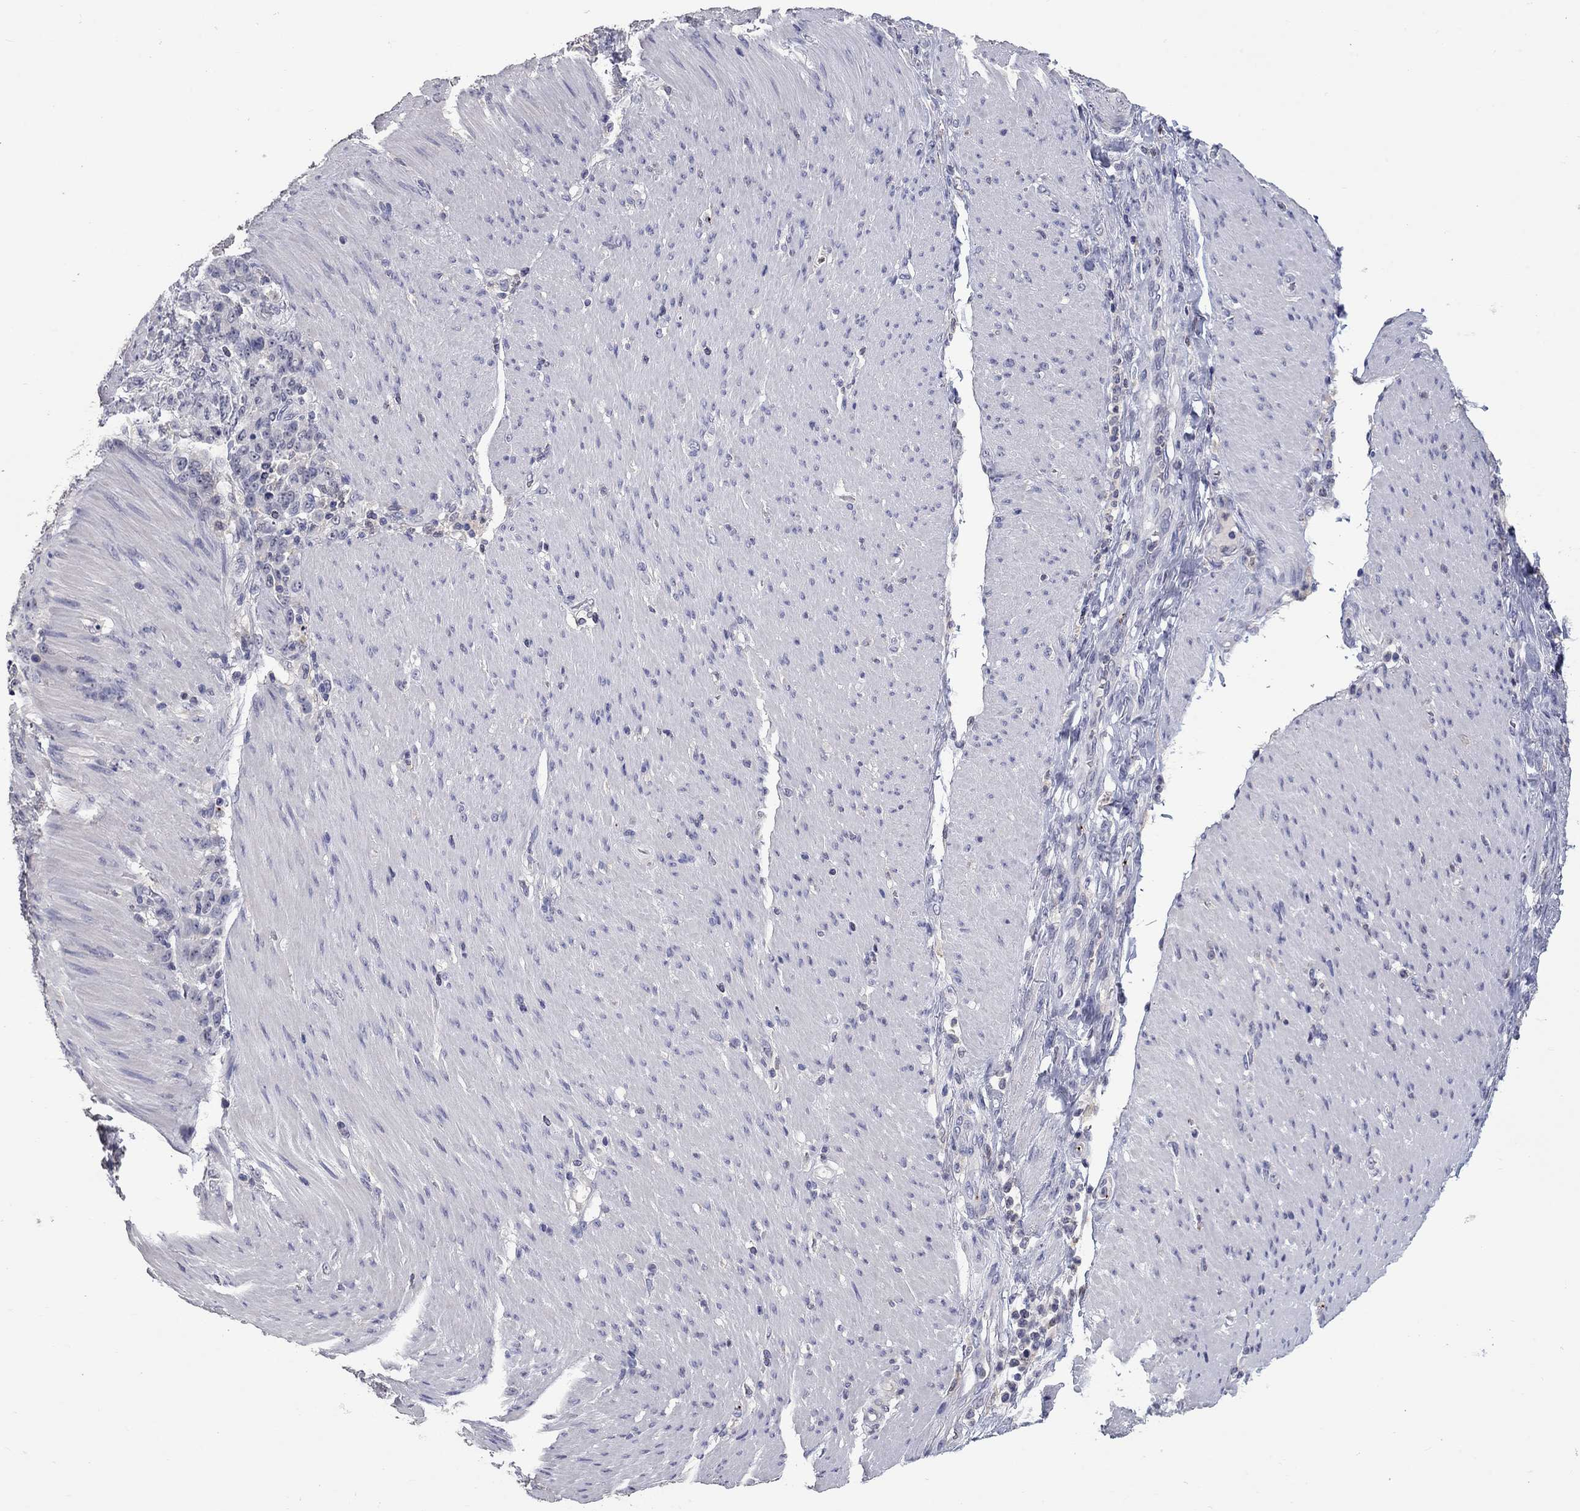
{"staining": {"intensity": "negative", "quantity": "none", "location": "none"}, "tissue": "stomach cancer", "cell_type": "Tumor cells", "image_type": "cancer", "snomed": [{"axis": "morphology", "description": "Adenocarcinoma, NOS"}, {"axis": "topography", "description": "Stomach"}], "caption": "High magnification brightfield microscopy of stomach cancer (adenocarcinoma) stained with DAB (3,3'-diaminobenzidine) (brown) and counterstained with hematoxylin (blue): tumor cells show no significant positivity. (Immunohistochemistry, brightfield microscopy, high magnification).", "gene": "PLEK", "patient": {"sex": "female", "age": 79}}